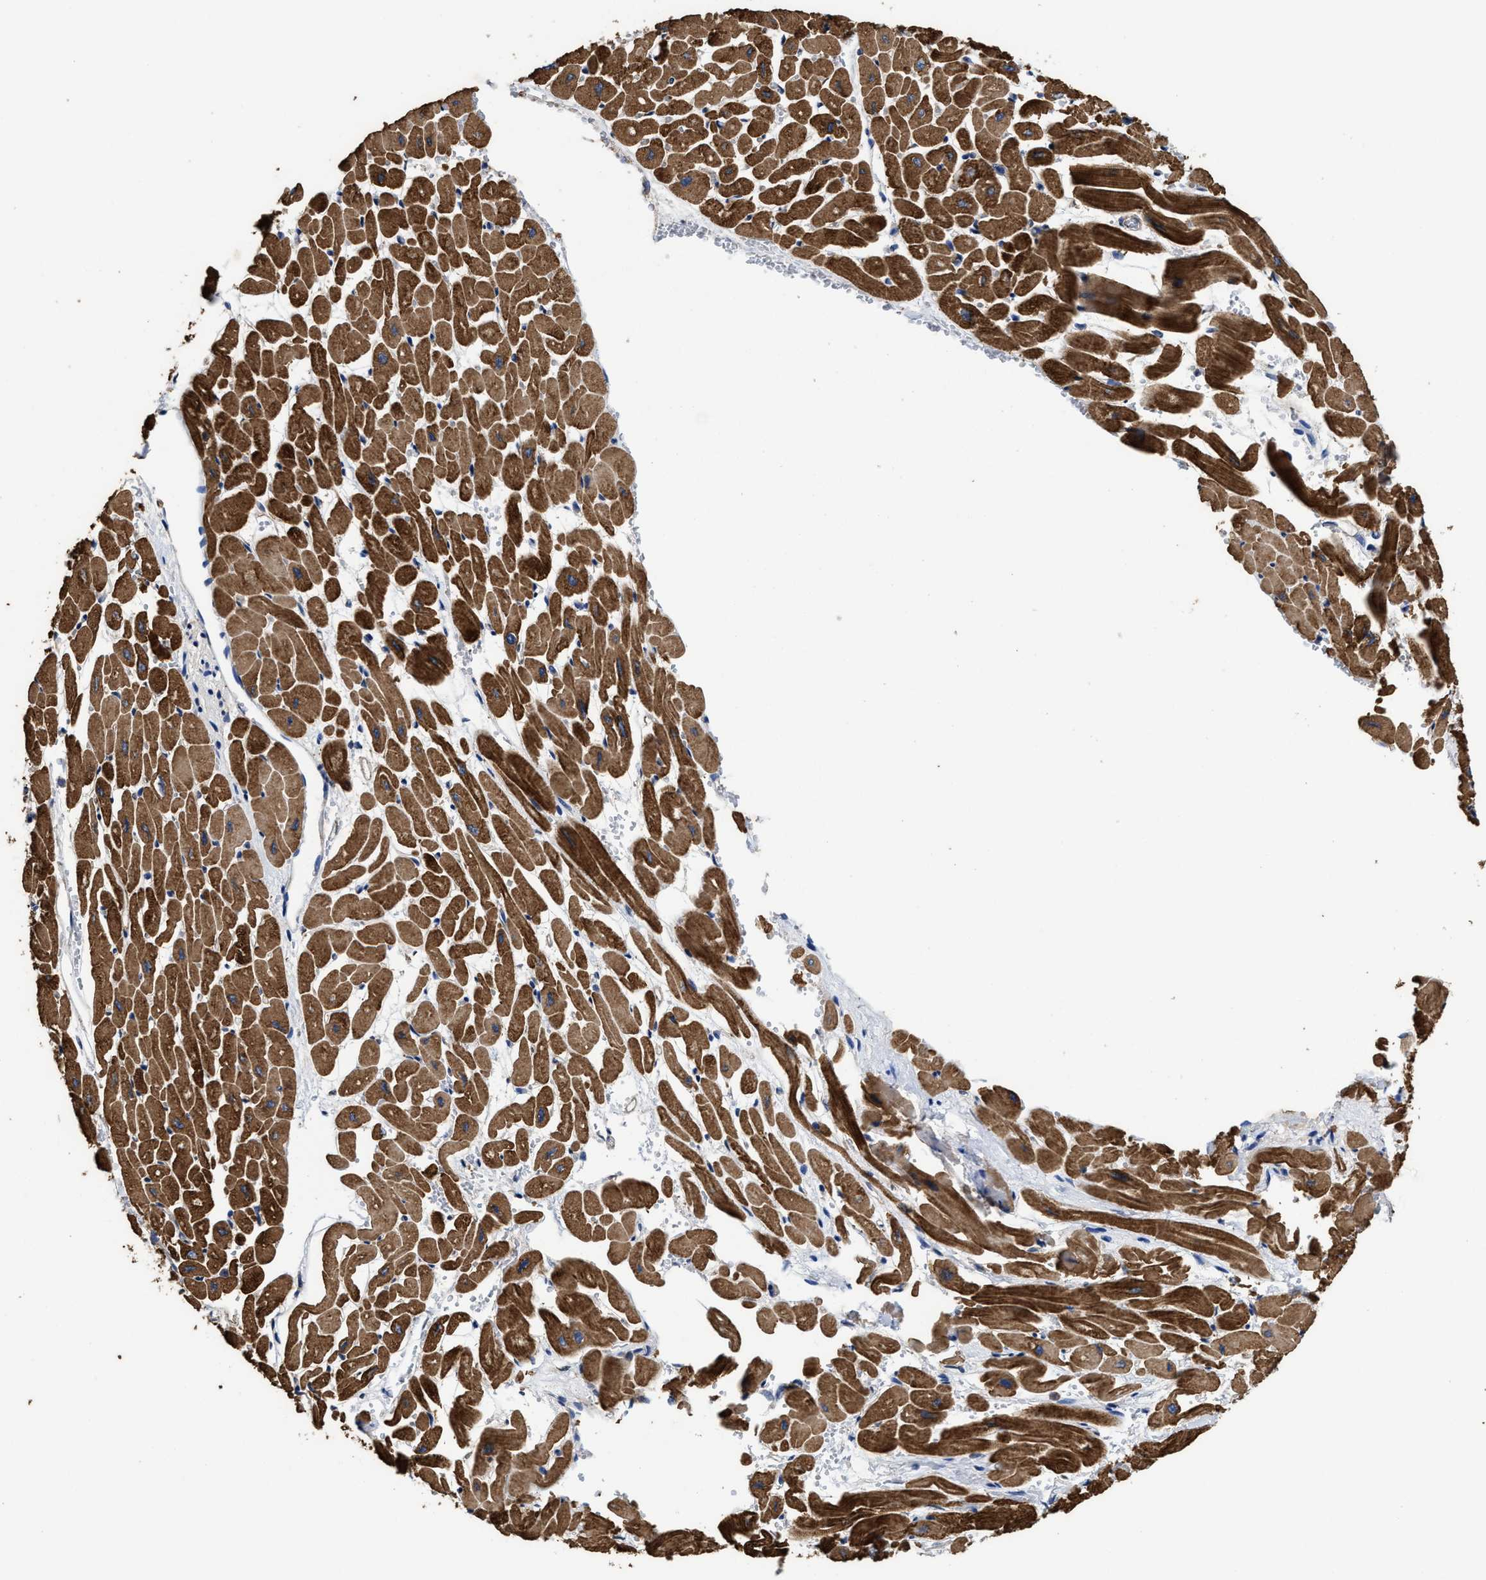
{"staining": {"intensity": "strong", "quantity": ">75%", "location": "cytoplasmic/membranous"}, "tissue": "heart muscle", "cell_type": "Cardiomyocytes", "image_type": "normal", "snomed": [{"axis": "morphology", "description": "Normal tissue, NOS"}, {"axis": "topography", "description": "Heart"}], "caption": "A high amount of strong cytoplasmic/membranous positivity is appreciated in about >75% of cardiomyocytes in unremarkable heart muscle. The protein is stained brown, and the nuclei are stained in blue (DAB IHC with brightfield microscopy, high magnification).", "gene": "SFXN4", "patient": {"sex": "male", "age": 45}}